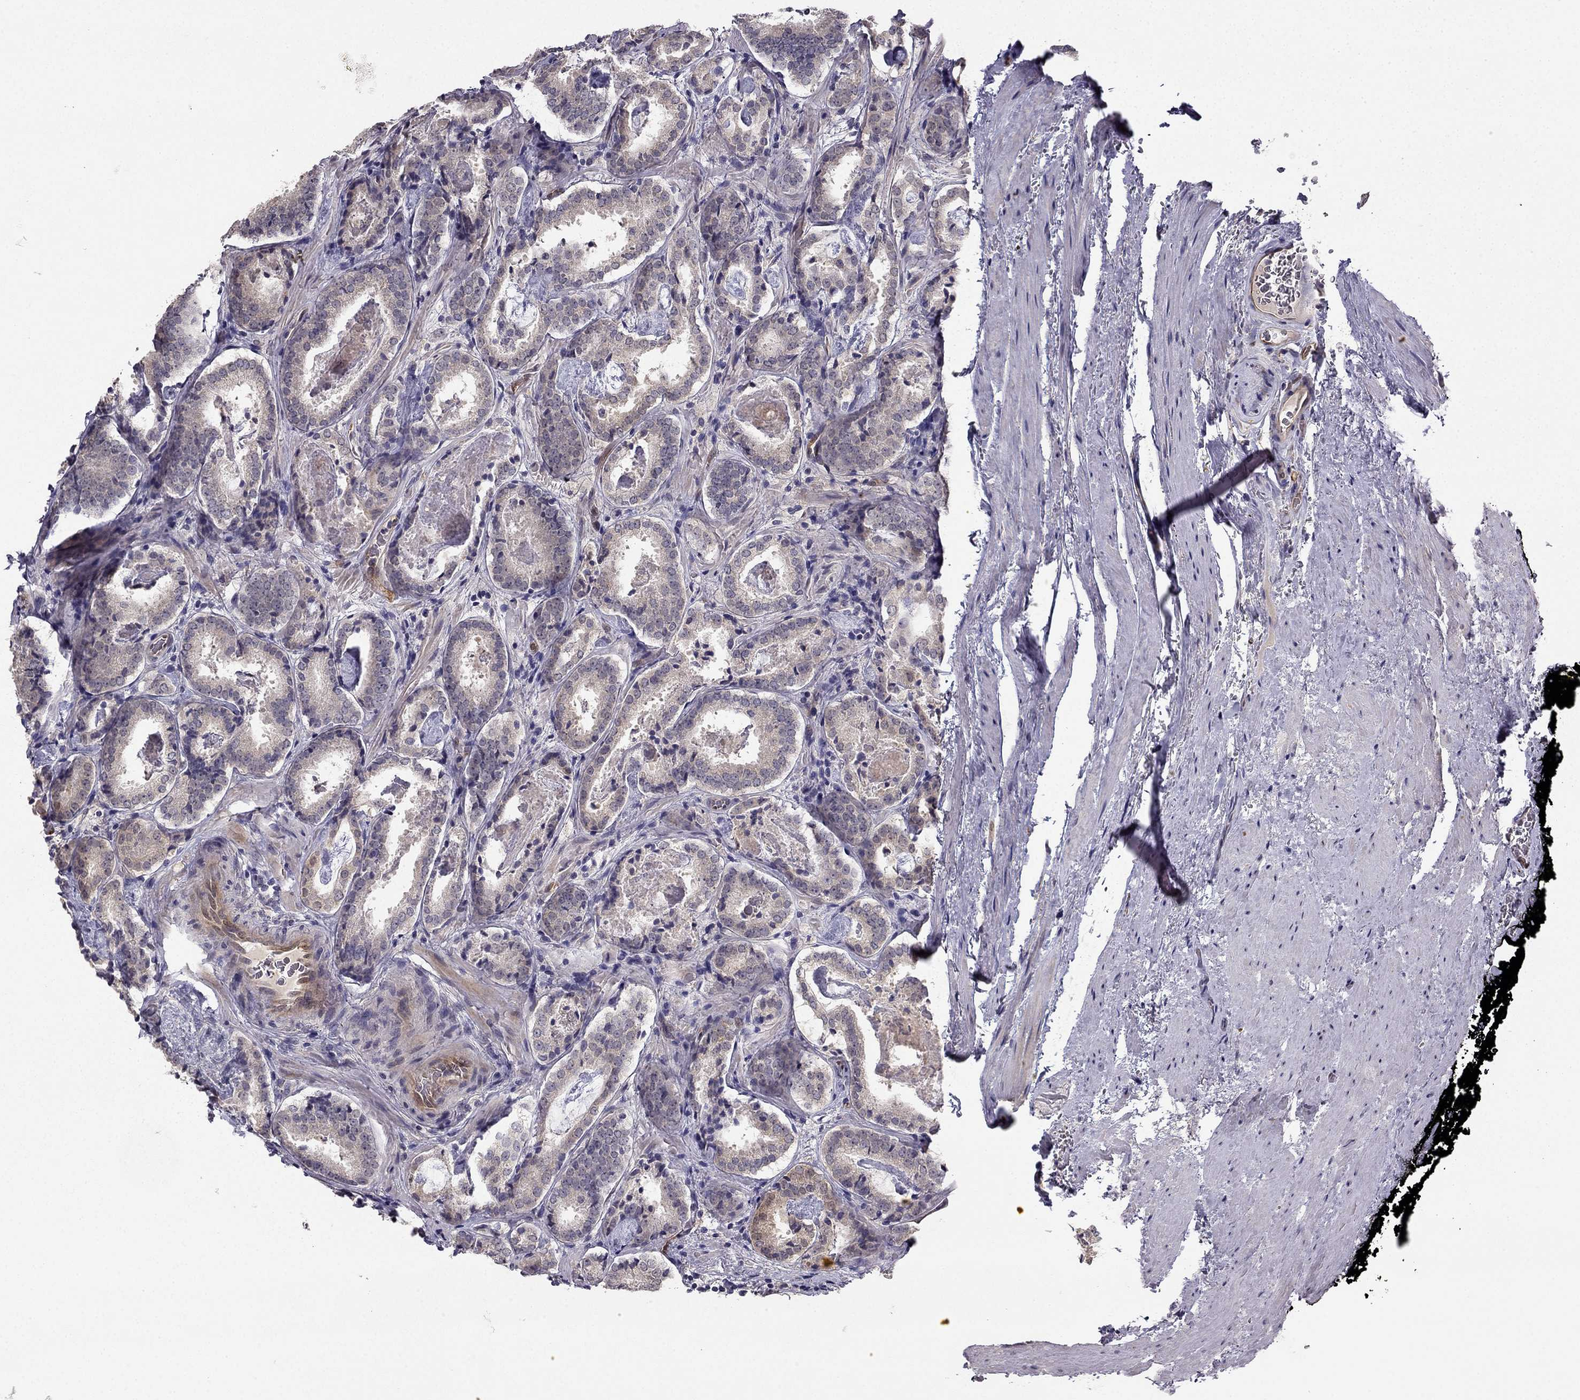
{"staining": {"intensity": "strong", "quantity": "<25%", "location": "cytoplasmic/membranous"}, "tissue": "prostate cancer", "cell_type": "Tumor cells", "image_type": "cancer", "snomed": [{"axis": "morphology", "description": "Adenocarcinoma, NOS"}, {"axis": "morphology", "description": "Adenocarcinoma, High grade"}, {"axis": "topography", "description": "Prostate"}], "caption": "A brown stain shows strong cytoplasmic/membranous expression of a protein in human prostate cancer (adenocarcinoma (high-grade)) tumor cells.", "gene": "NQO1", "patient": {"sex": "male", "age": 62}}